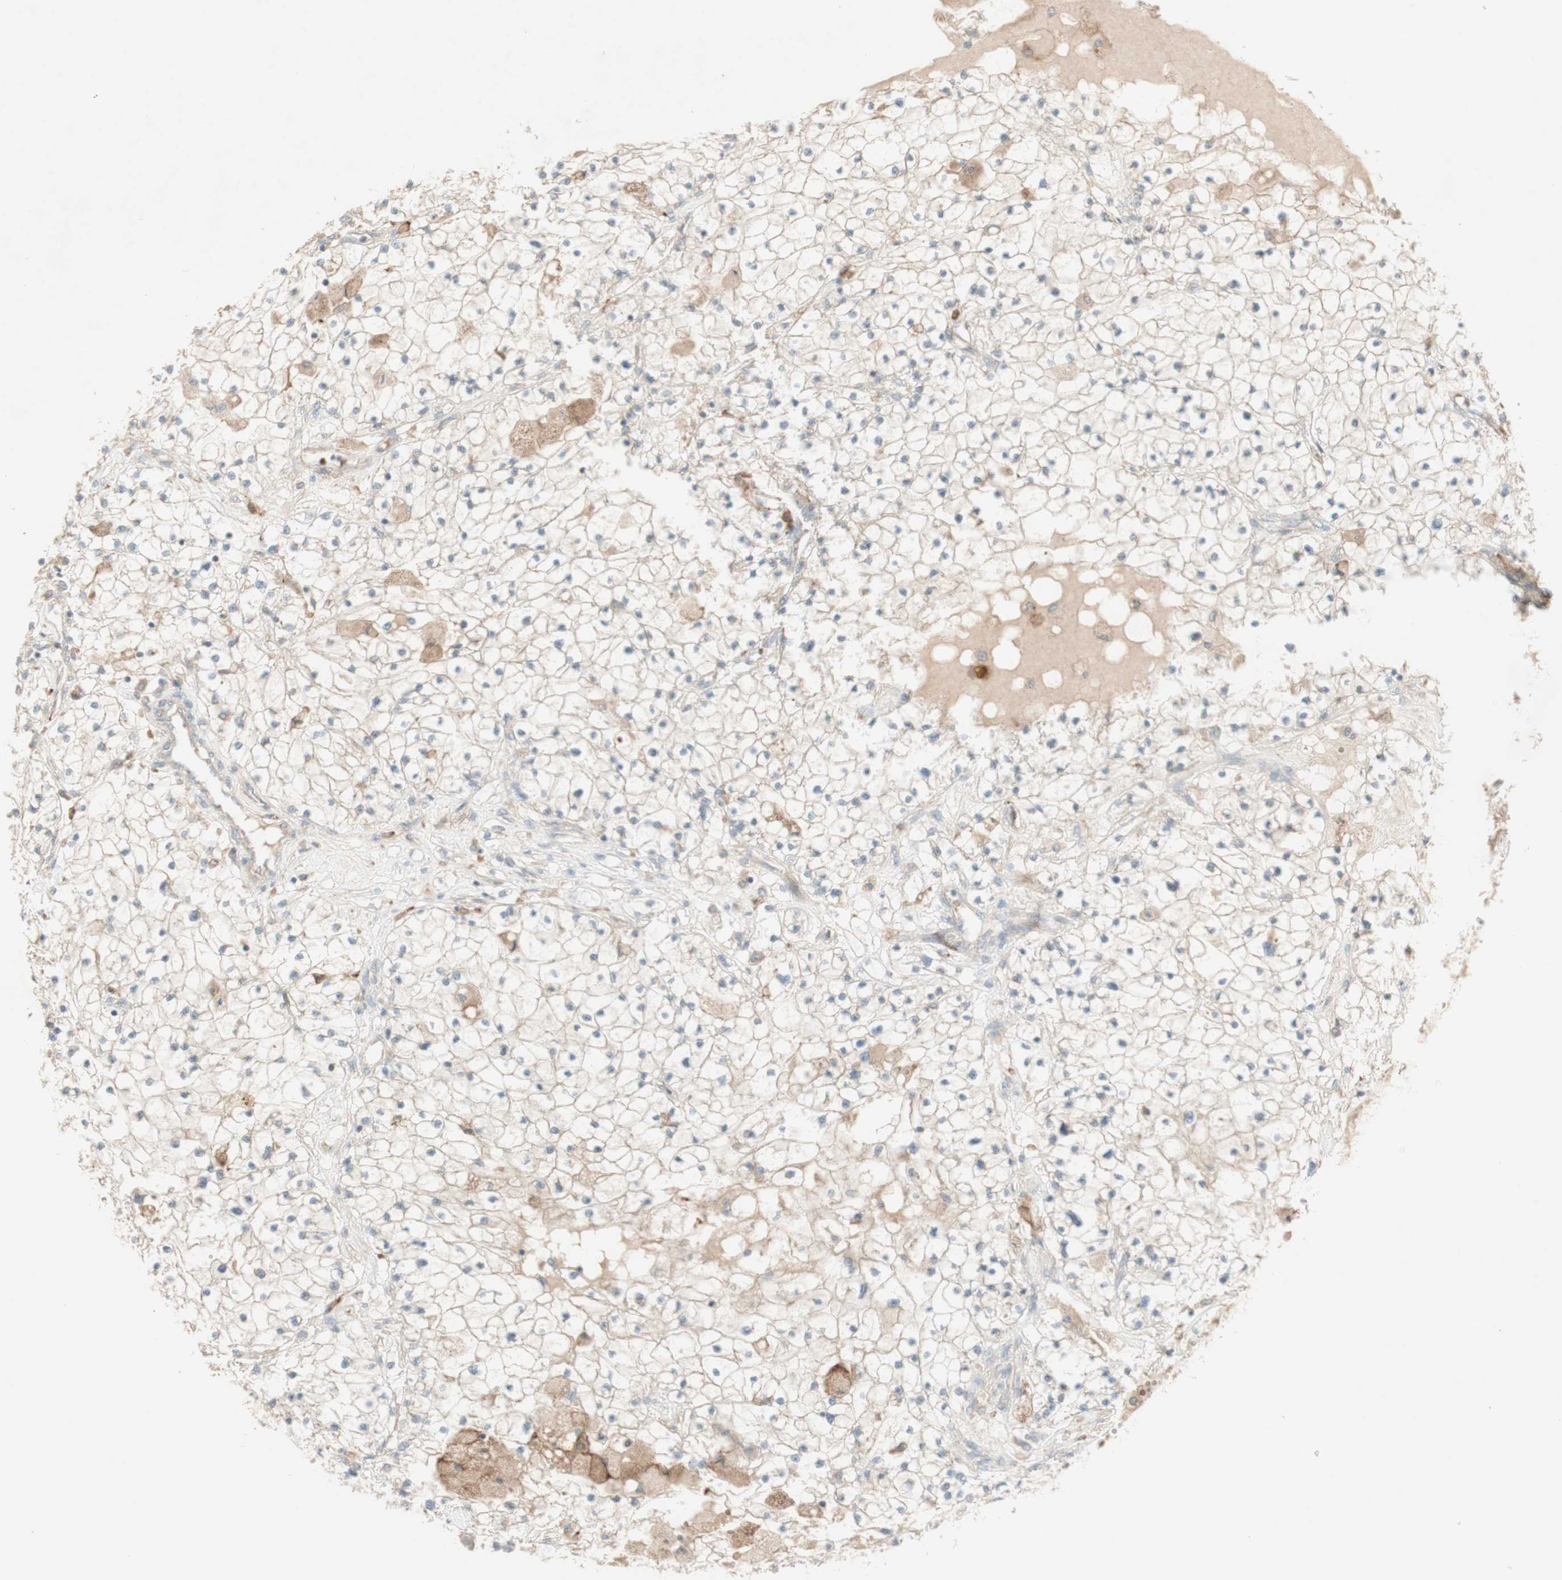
{"staining": {"intensity": "weak", "quantity": ">75%", "location": "cytoplasmic/membranous"}, "tissue": "renal cancer", "cell_type": "Tumor cells", "image_type": "cancer", "snomed": [{"axis": "morphology", "description": "Adenocarcinoma, NOS"}, {"axis": "topography", "description": "Kidney"}], "caption": "A micrograph of renal cancer (adenocarcinoma) stained for a protein displays weak cytoplasmic/membranous brown staining in tumor cells.", "gene": "PTGER4", "patient": {"sex": "male", "age": 68}}